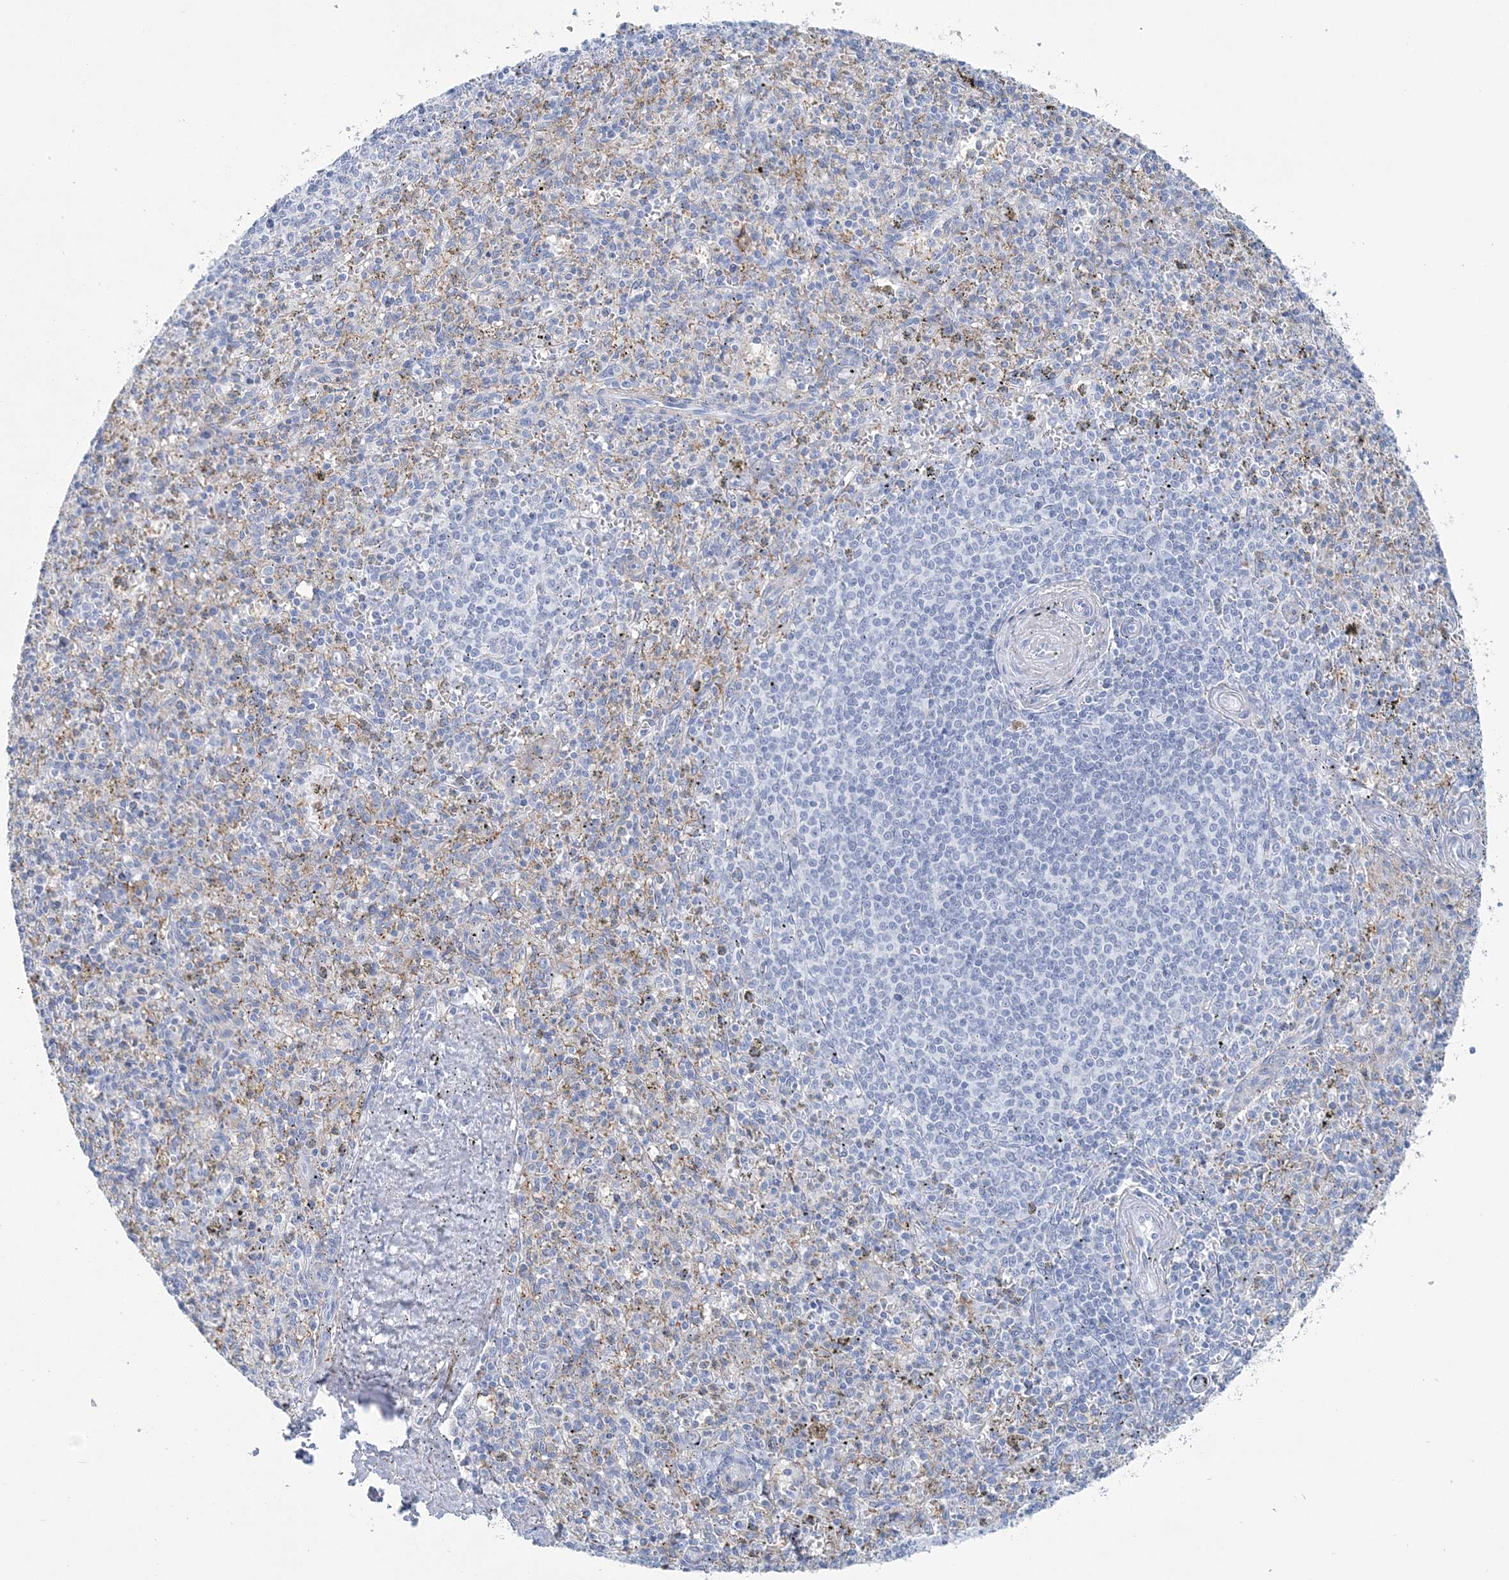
{"staining": {"intensity": "negative", "quantity": "none", "location": "none"}, "tissue": "spleen", "cell_type": "Cells in red pulp", "image_type": "normal", "snomed": [{"axis": "morphology", "description": "Normal tissue, NOS"}, {"axis": "topography", "description": "Spleen"}], "caption": "Protein analysis of benign spleen demonstrates no significant staining in cells in red pulp.", "gene": "NKX6", "patient": {"sex": "male", "age": 72}}